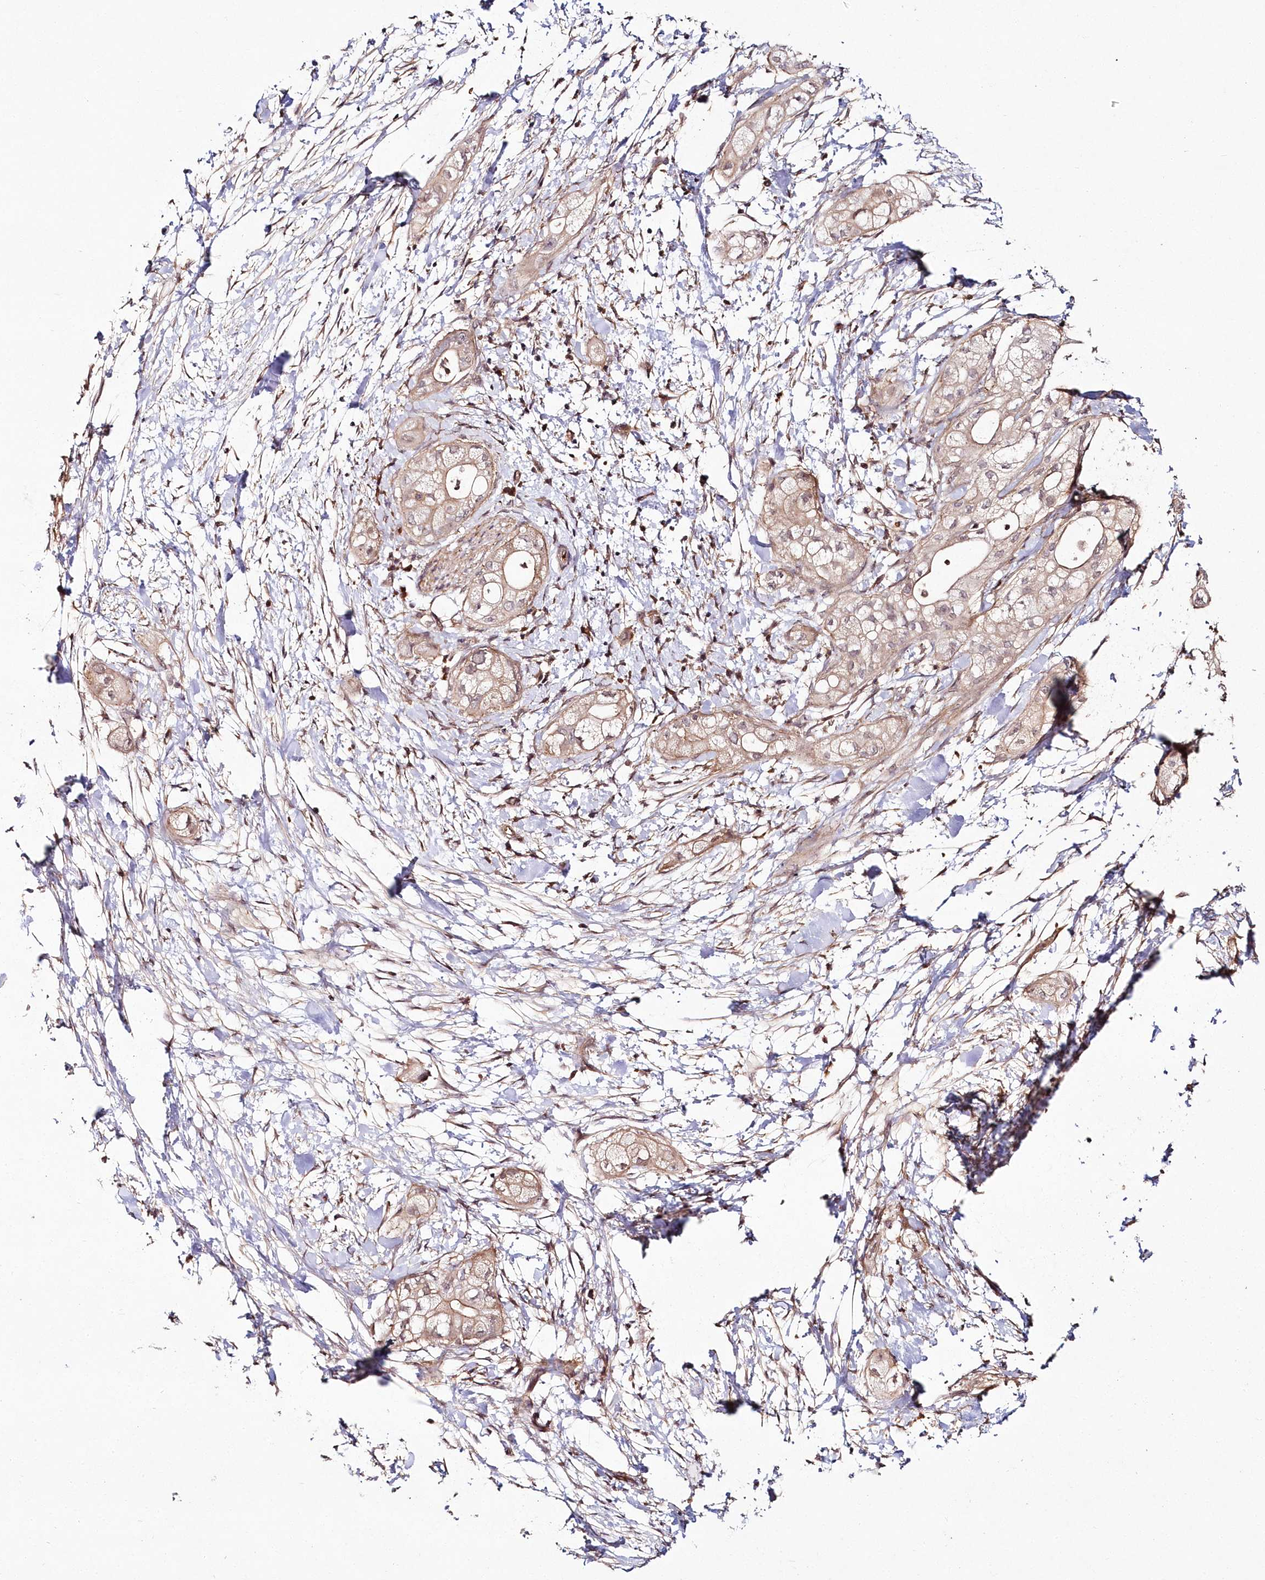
{"staining": {"intensity": "moderate", "quantity": ">75%", "location": "cytoplasmic/membranous"}, "tissue": "pancreatic cancer", "cell_type": "Tumor cells", "image_type": "cancer", "snomed": [{"axis": "morphology", "description": "Adenocarcinoma, NOS"}, {"axis": "topography", "description": "Pancreas"}], "caption": "Human pancreatic cancer (adenocarcinoma) stained for a protein (brown) shows moderate cytoplasmic/membranous positive expression in approximately >75% of tumor cells.", "gene": "HYCC2", "patient": {"sex": "male", "age": 58}}